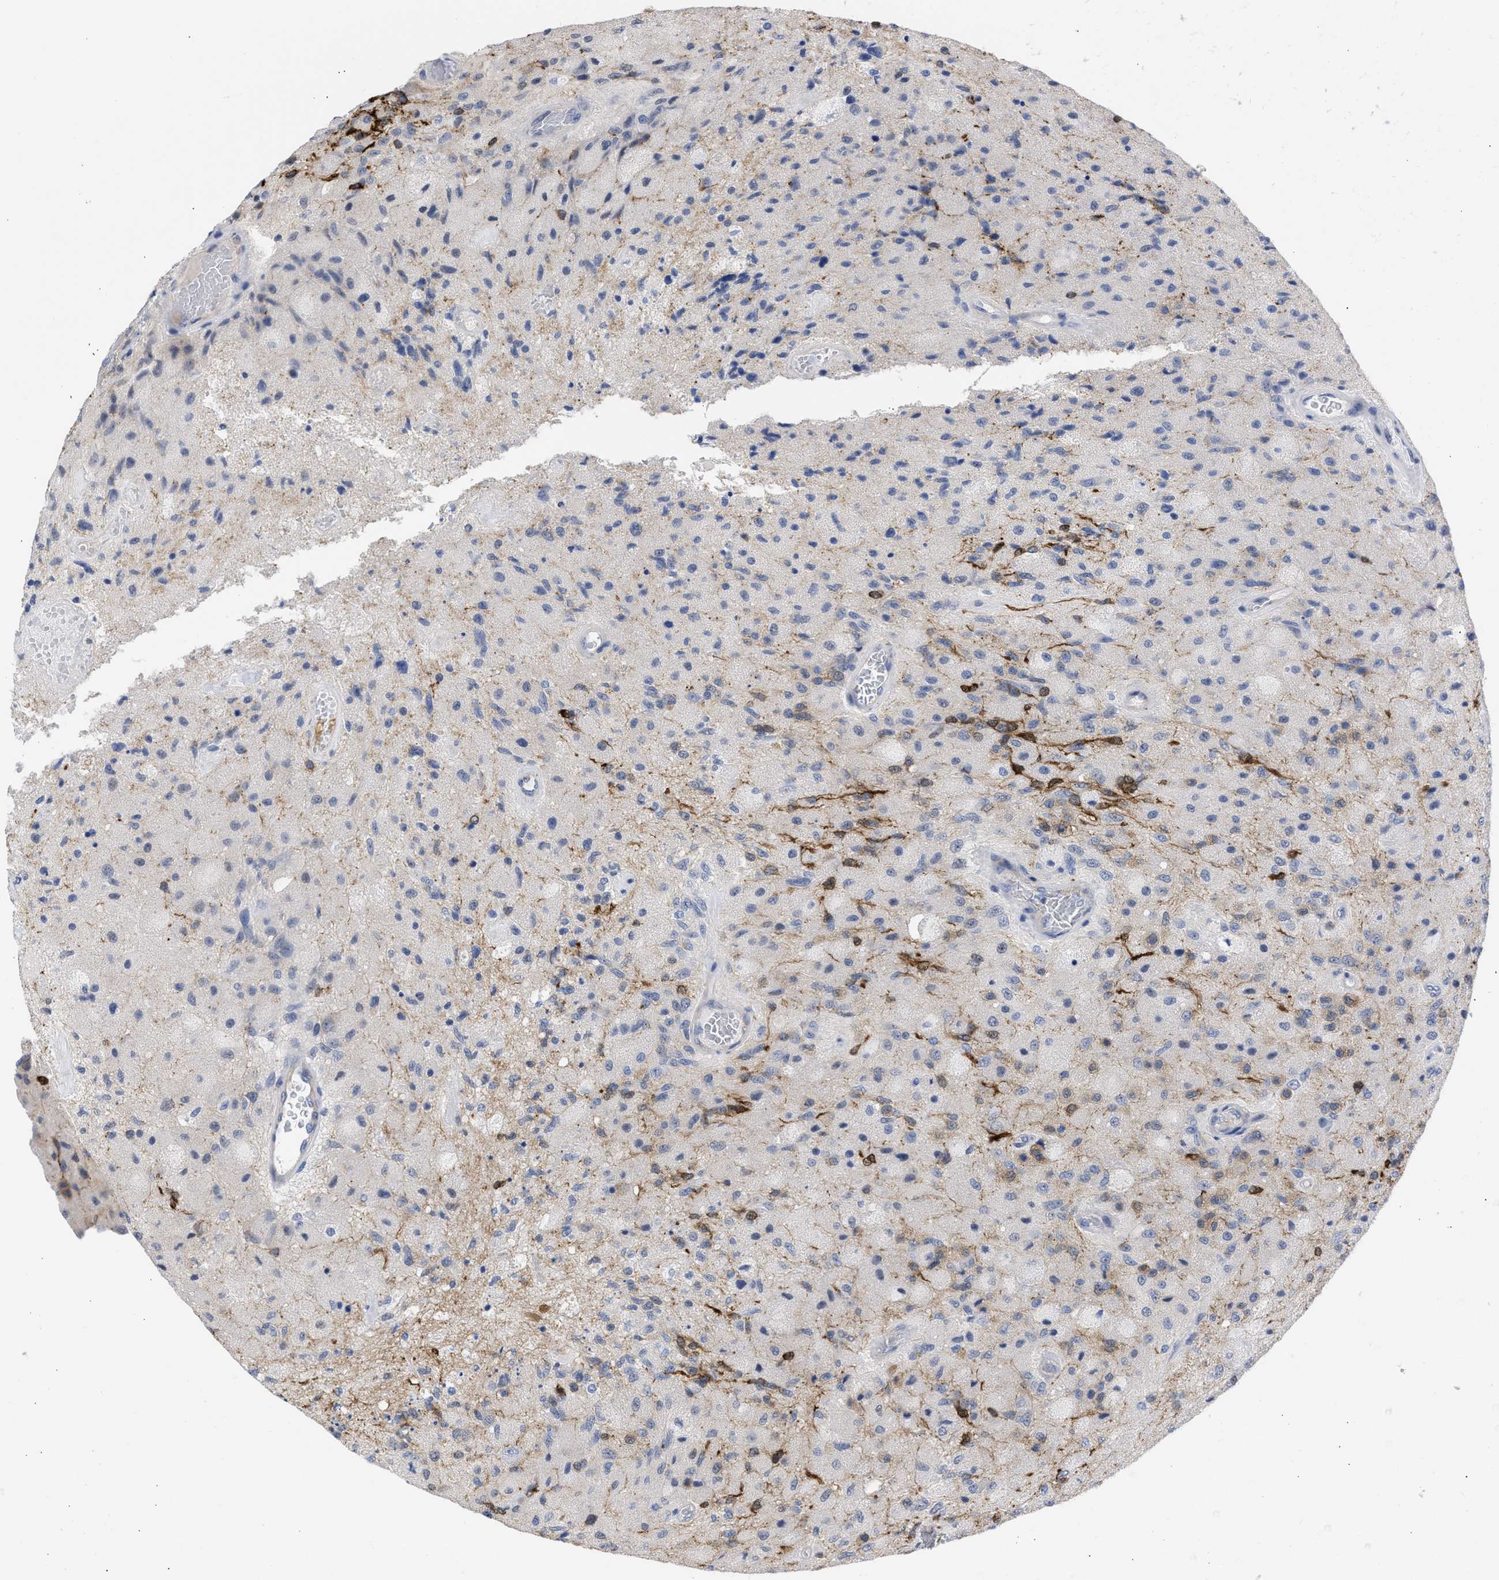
{"staining": {"intensity": "weak", "quantity": "<25%", "location": "nuclear"}, "tissue": "glioma", "cell_type": "Tumor cells", "image_type": "cancer", "snomed": [{"axis": "morphology", "description": "Normal tissue, NOS"}, {"axis": "morphology", "description": "Glioma, malignant, High grade"}, {"axis": "topography", "description": "Cerebral cortex"}], "caption": "Protein analysis of high-grade glioma (malignant) displays no significant positivity in tumor cells.", "gene": "THRA", "patient": {"sex": "male", "age": 77}}